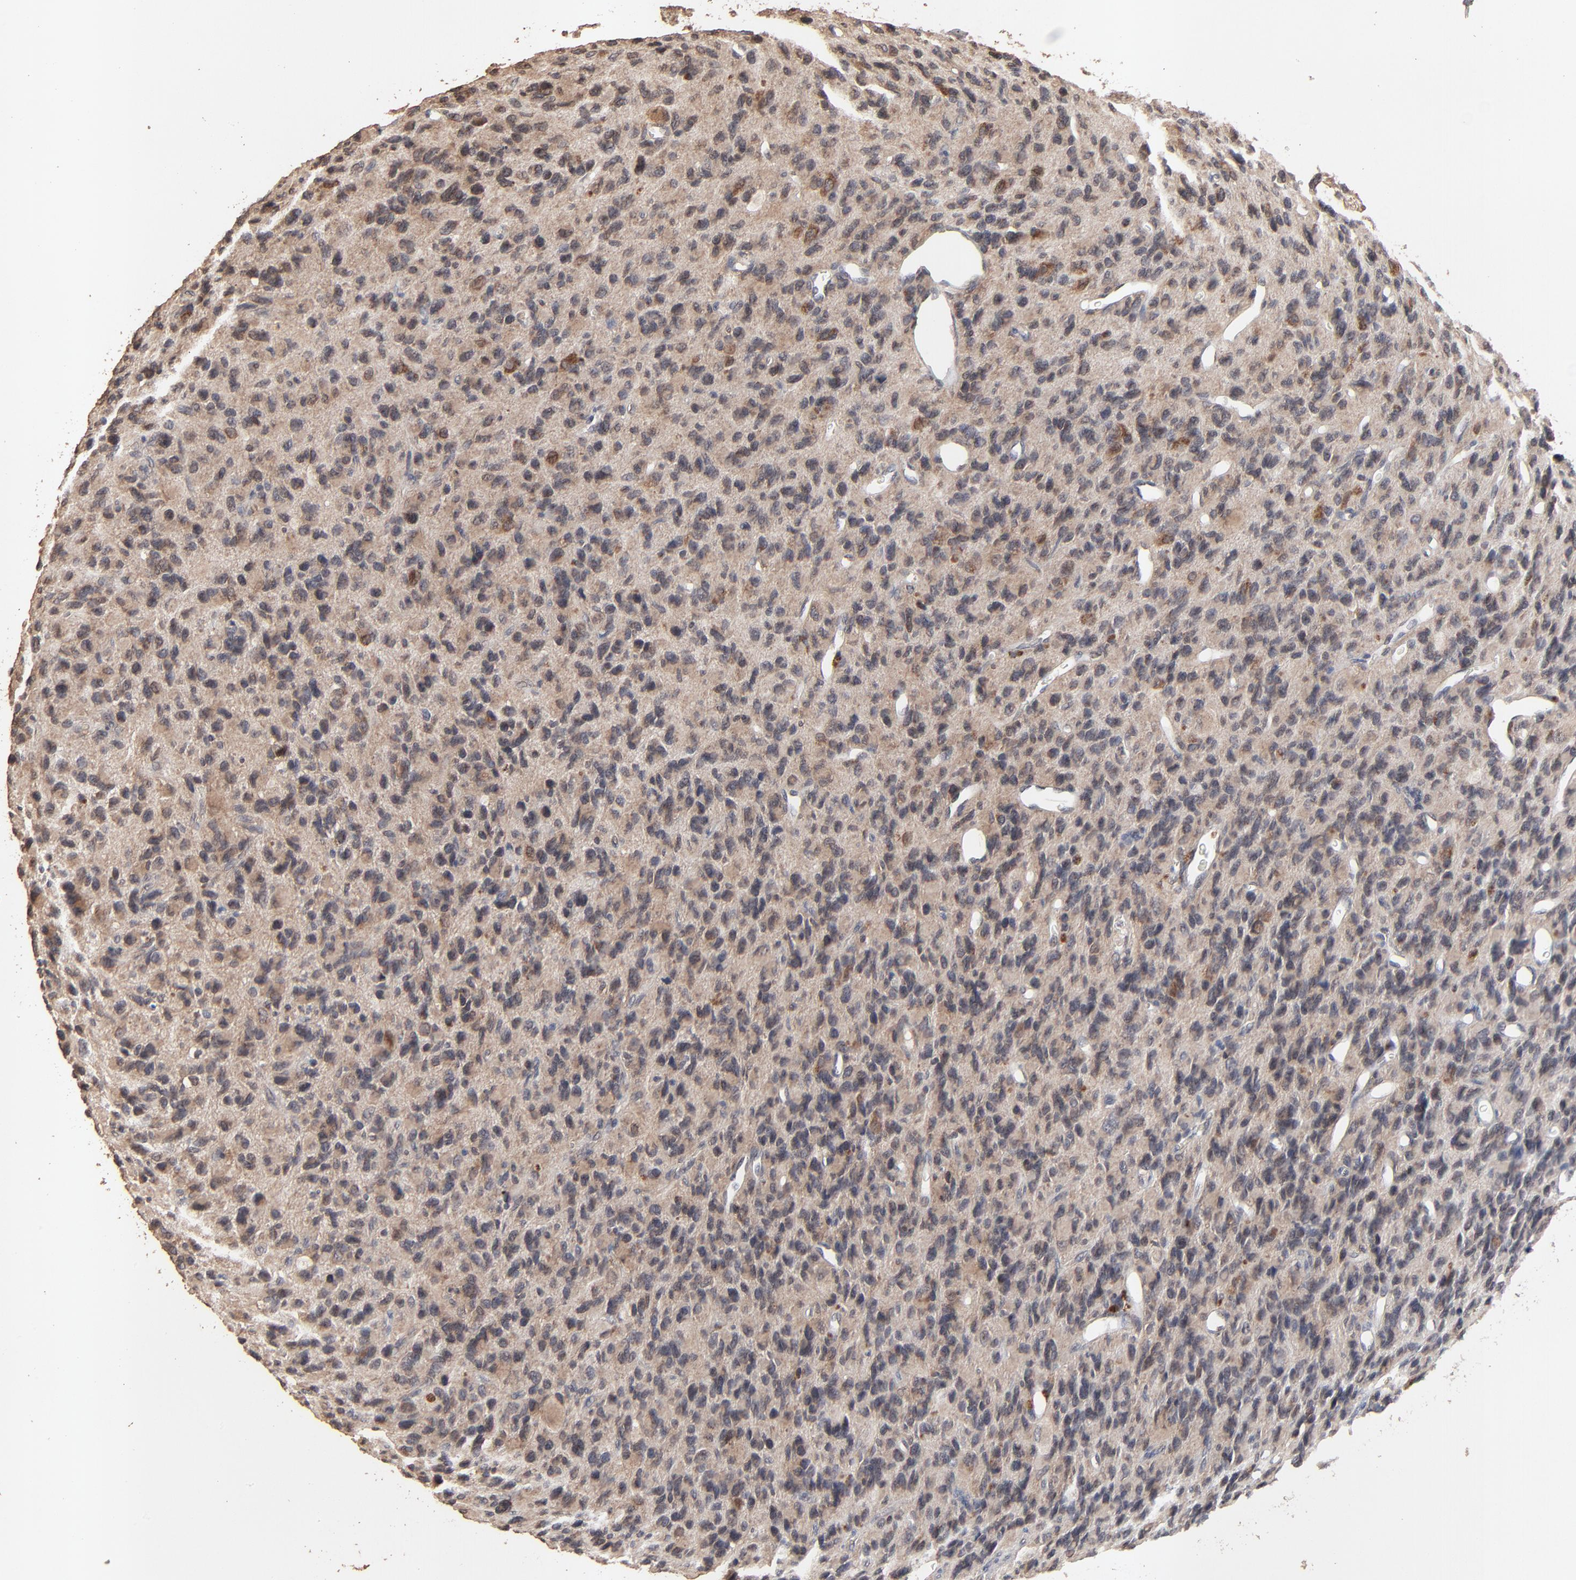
{"staining": {"intensity": "moderate", "quantity": "<25%", "location": "cytoplasmic/membranous"}, "tissue": "glioma", "cell_type": "Tumor cells", "image_type": "cancer", "snomed": [{"axis": "morphology", "description": "Glioma, malignant, High grade"}, {"axis": "topography", "description": "Brain"}], "caption": "This photomicrograph reveals IHC staining of glioma, with low moderate cytoplasmic/membranous positivity in approximately <25% of tumor cells.", "gene": "FAM227A", "patient": {"sex": "male", "age": 77}}